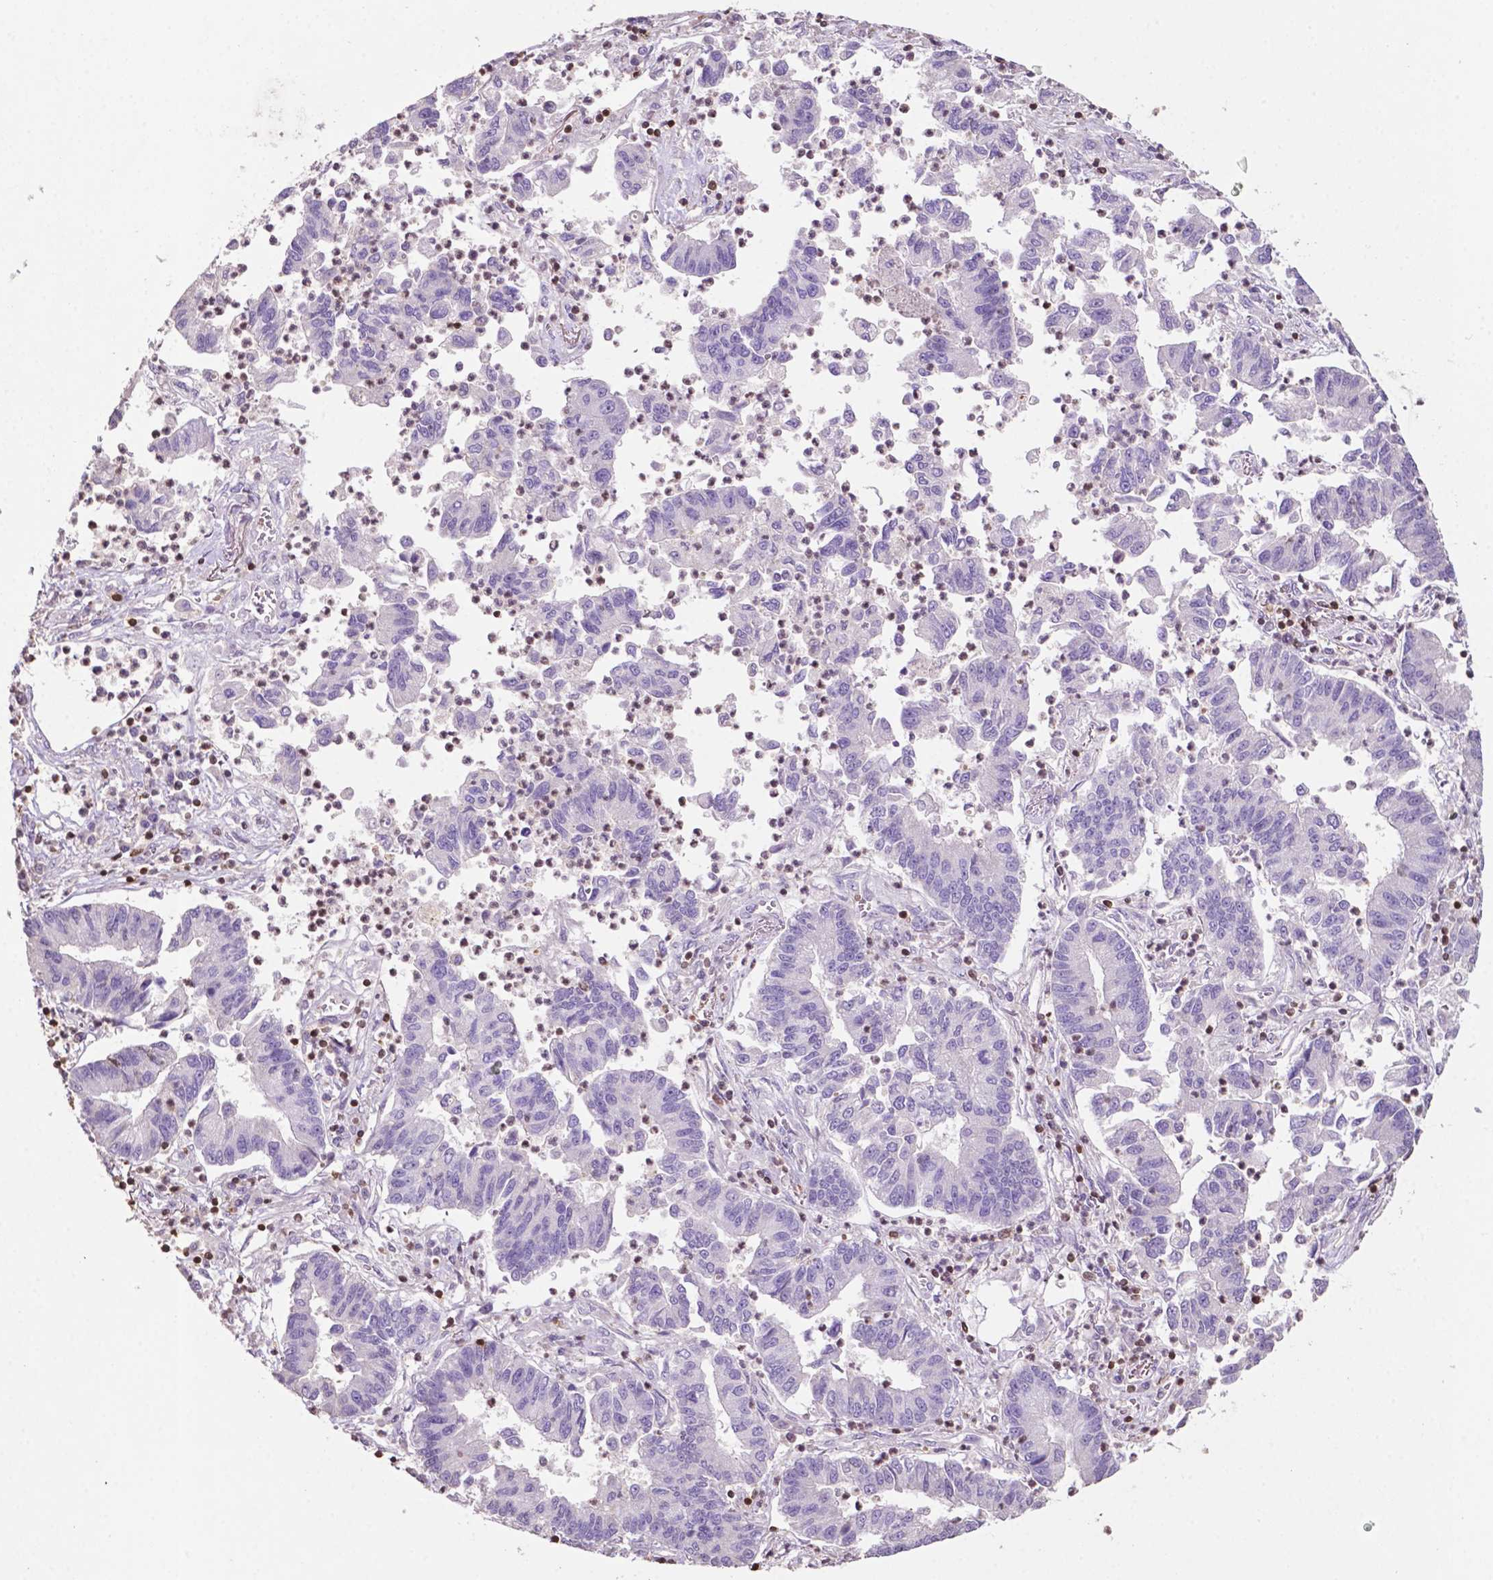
{"staining": {"intensity": "negative", "quantity": "none", "location": "none"}, "tissue": "lung cancer", "cell_type": "Tumor cells", "image_type": "cancer", "snomed": [{"axis": "morphology", "description": "Adenocarcinoma, NOS"}, {"axis": "topography", "description": "Lung"}], "caption": "This micrograph is of adenocarcinoma (lung) stained with immunohistochemistry to label a protein in brown with the nuclei are counter-stained blue. There is no positivity in tumor cells.", "gene": "TBC1D10C", "patient": {"sex": "female", "age": 57}}